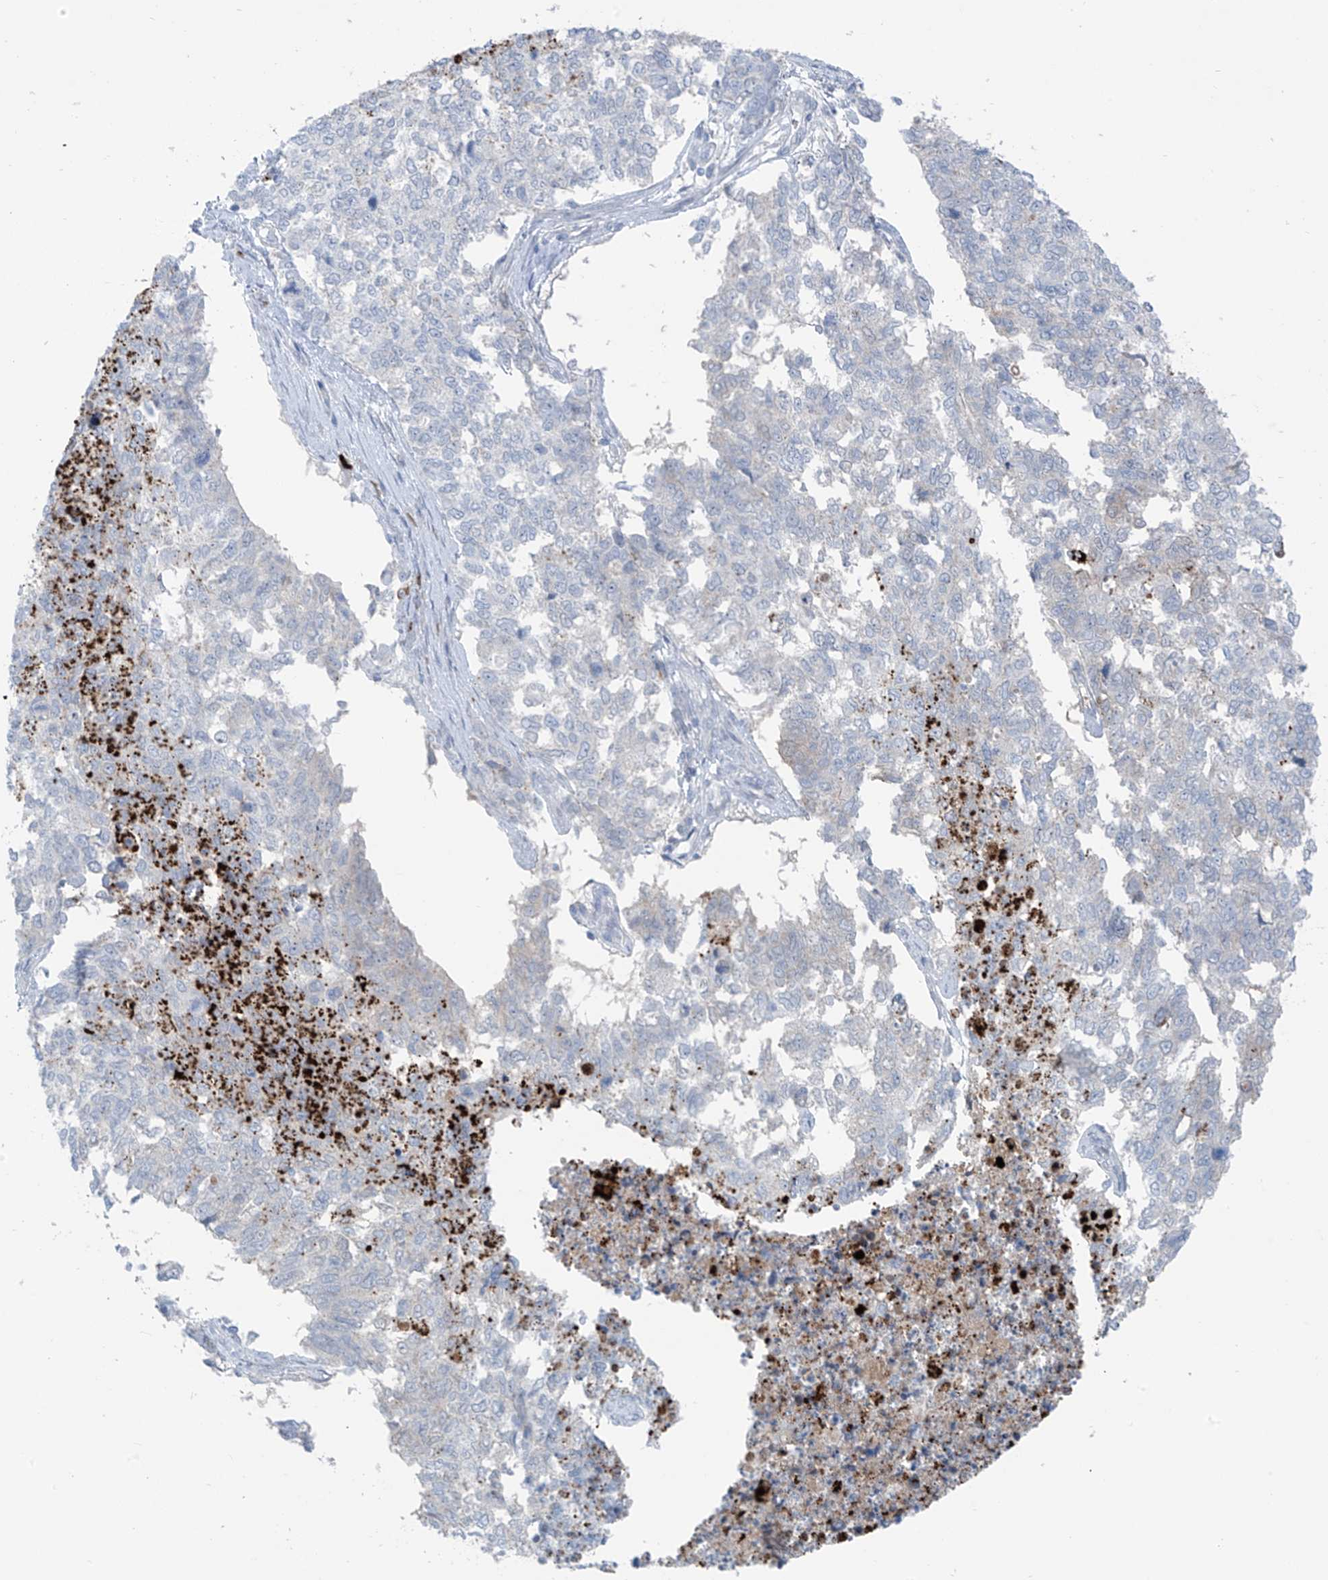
{"staining": {"intensity": "moderate", "quantity": "<25%", "location": "cytoplasmic/membranous"}, "tissue": "cervical cancer", "cell_type": "Tumor cells", "image_type": "cancer", "snomed": [{"axis": "morphology", "description": "Squamous cell carcinoma, NOS"}, {"axis": "topography", "description": "Cervix"}], "caption": "Cervical cancer was stained to show a protein in brown. There is low levels of moderate cytoplasmic/membranous expression in approximately <25% of tumor cells.", "gene": "ZNF793", "patient": {"sex": "female", "age": 63}}